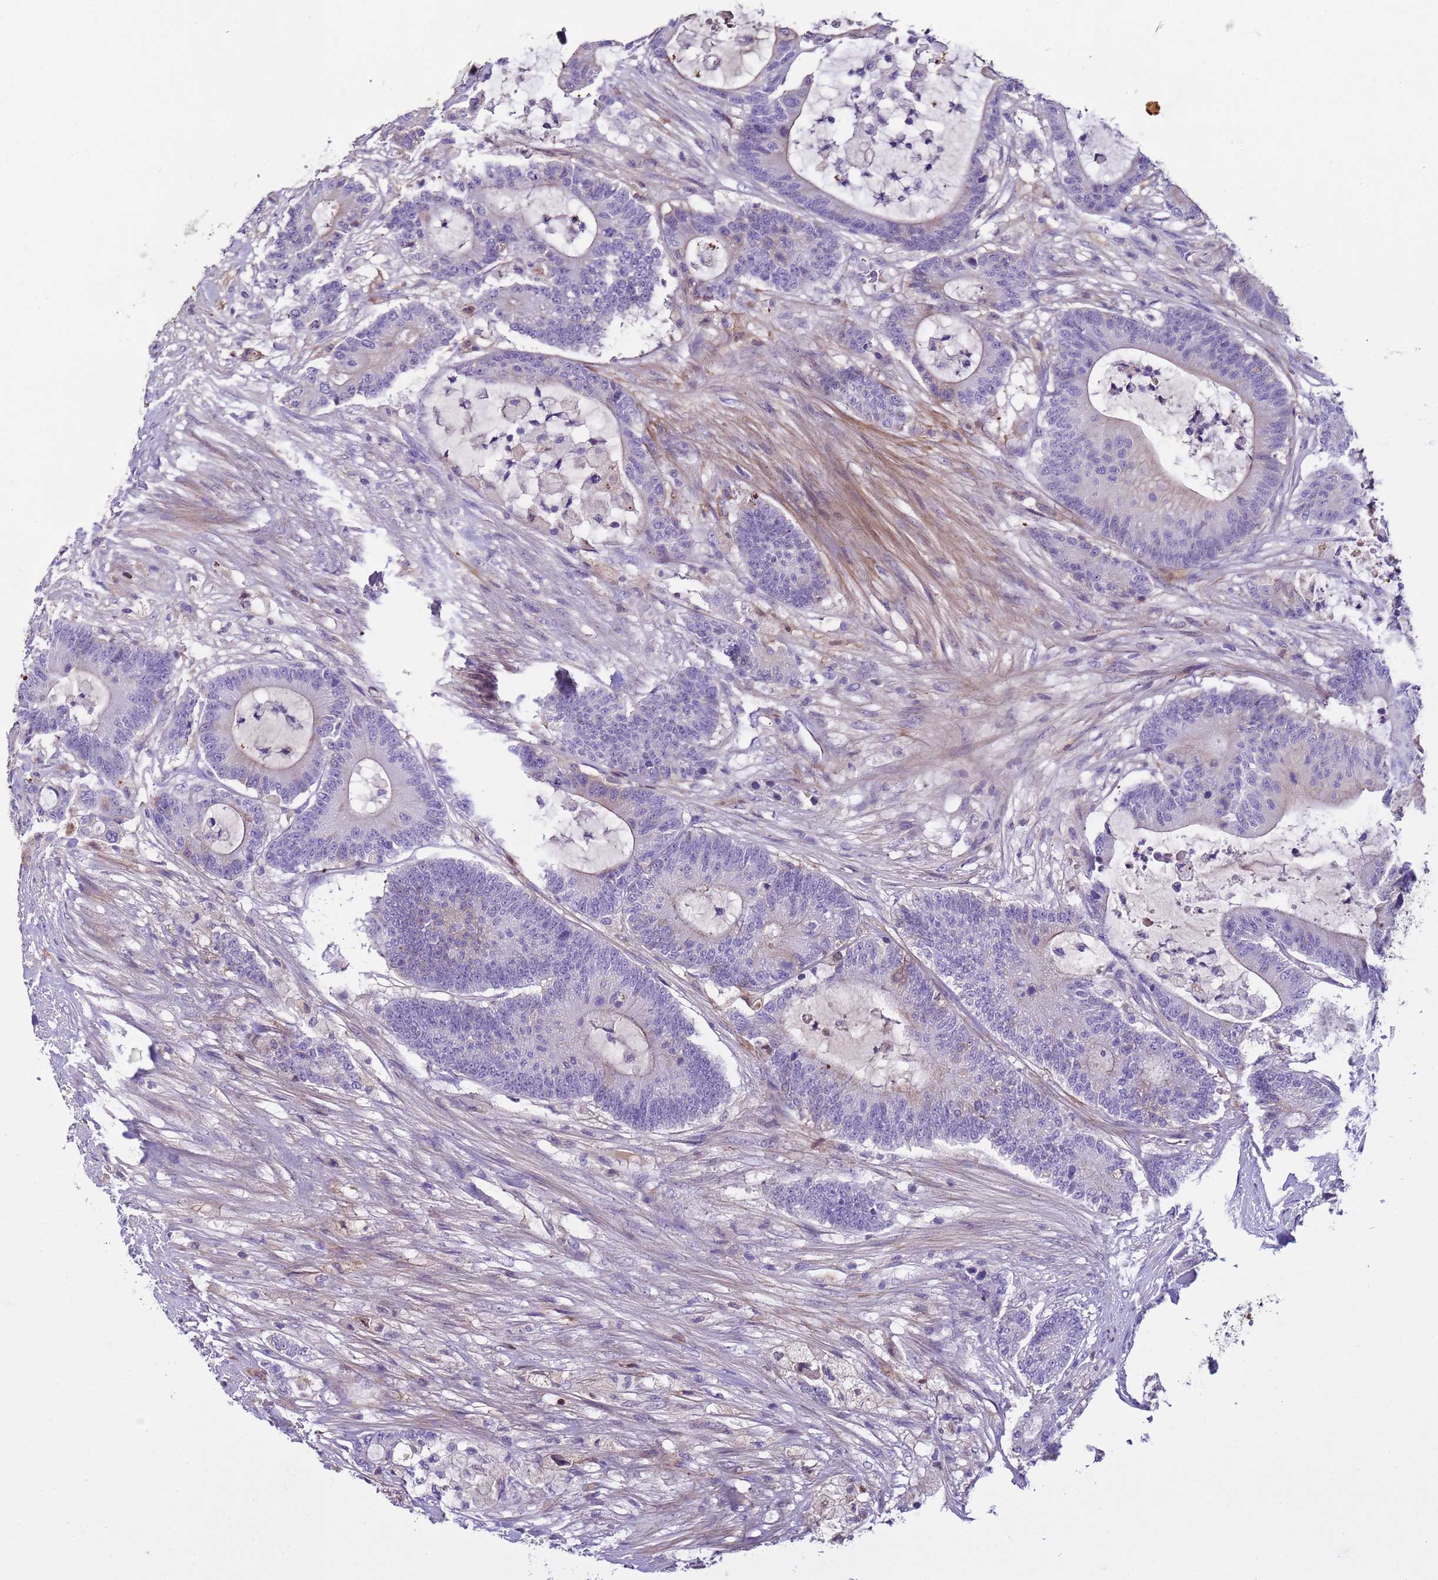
{"staining": {"intensity": "negative", "quantity": "none", "location": "none"}, "tissue": "colorectal cancer", "cell_type": "Tumor cells", "image_type": "cancer", "snomed": [{"axis": "morphology", "description": "Adenocarcinoma, NOS"}, {"axis": "topography", "description": "Colon"}], "caption": "An IHC image of adenocarcinoma (colorectal) is shown. There is no staining in tumor cells of adenocarcinoma (colorectal).", "gene": "TRIM51", "patient": {"sex": "female", "age": 84}}